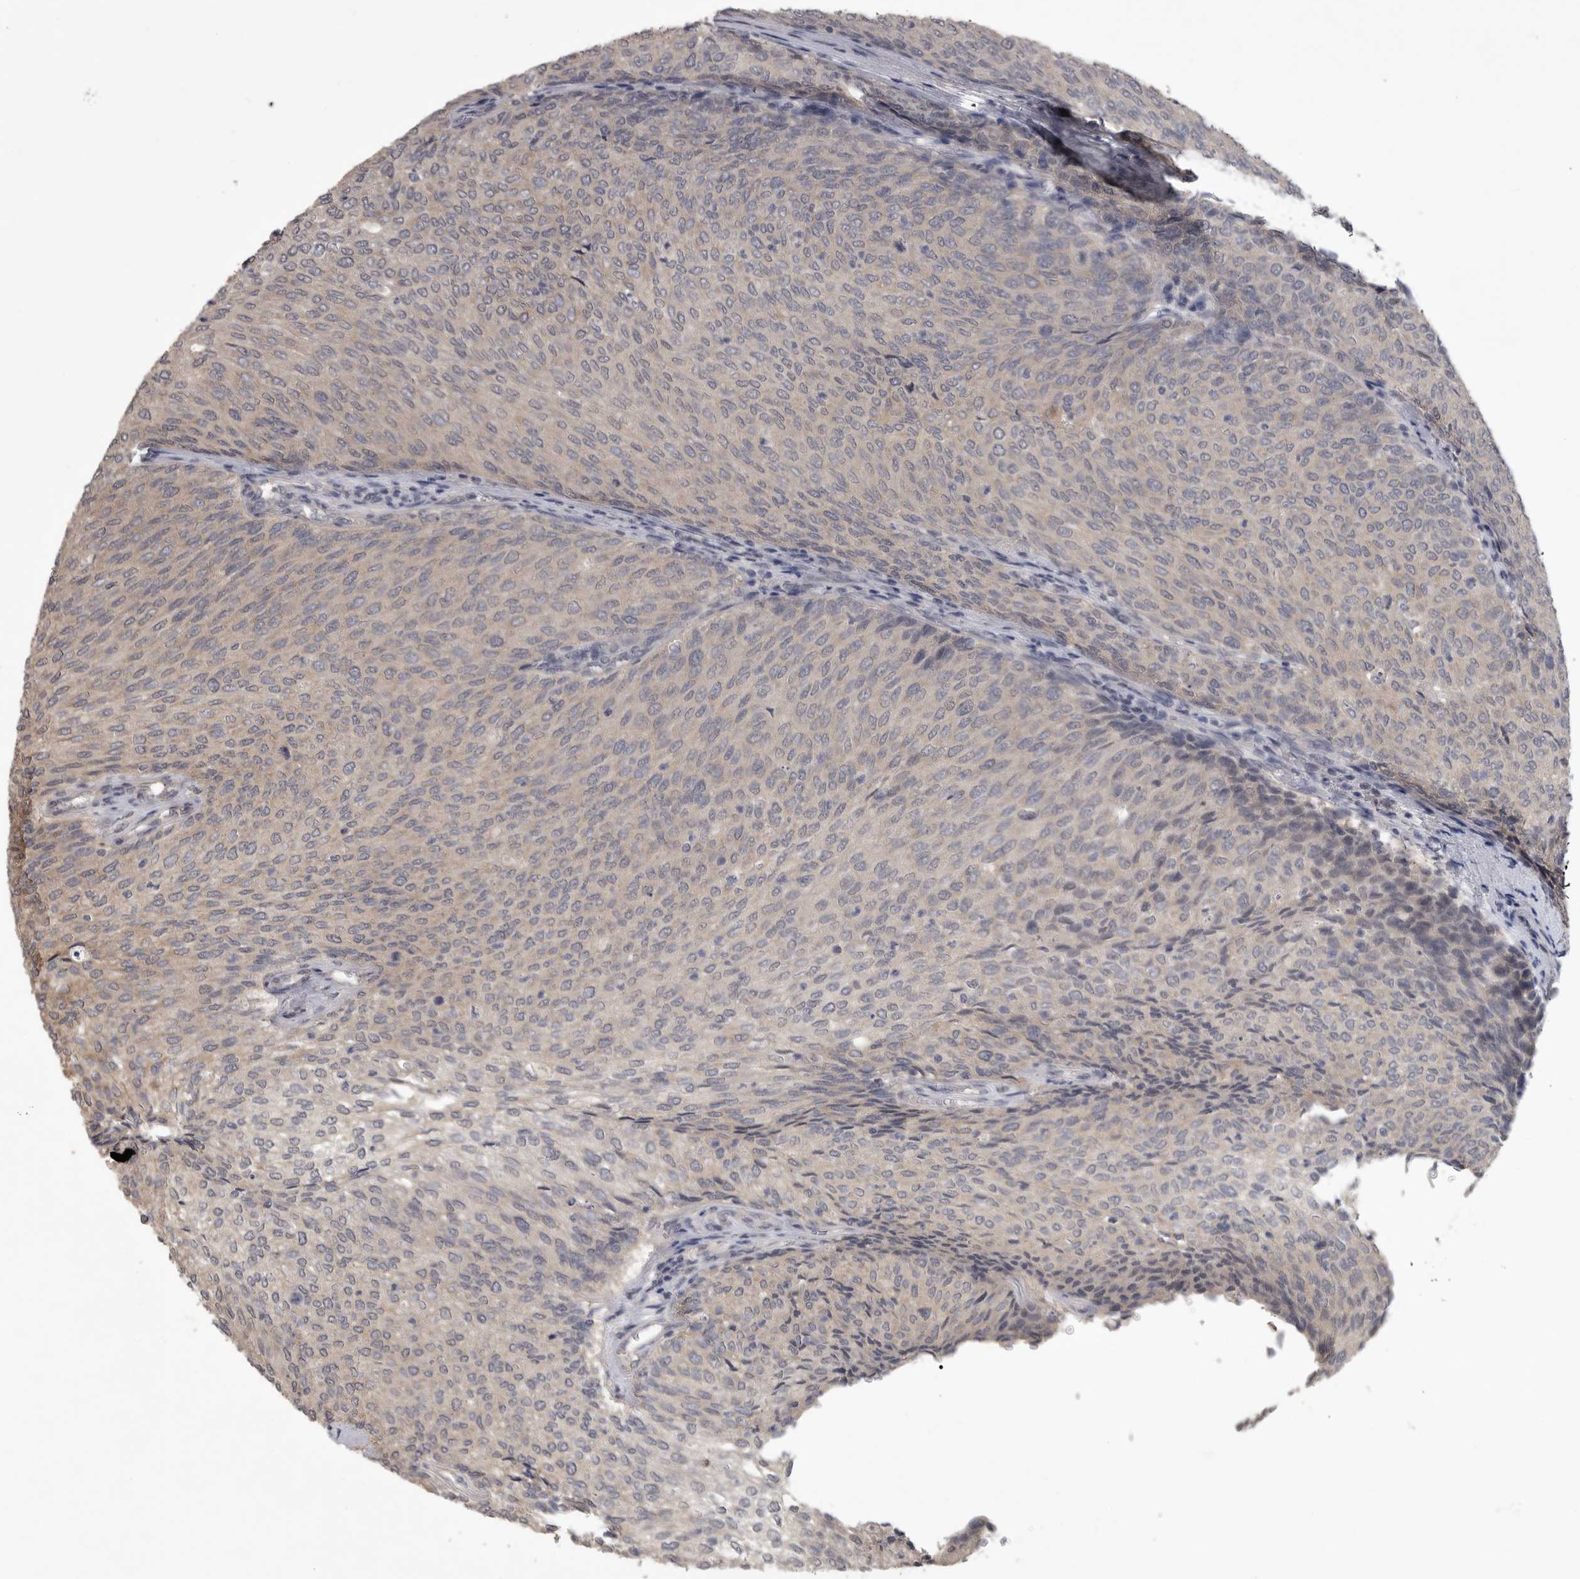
{"staining": {"intensity": "negative", "quantity": "none", "location": "none"}, "tissue": "urothelial cancer", "cell_type": "Tumor cells", "image_type": "cancer", "snomed": [{"axis": "morphology", "description": "Urothelial carcinoma, Low grade"}, {"axis": "topography", "description": "Urinary bladder"}], "caption": "Immunohistochemistry photomicrograph of neoplastic tissue: urothelial carcinoma (low-grade) stained with DAB exhibits no significant protein expression in tumor cells. (Immunohistochemistry (ihc), brightfield microscopy, high magnification).", "gene": "ZNF114", "patient": {"sex": "female", "age": 79}}